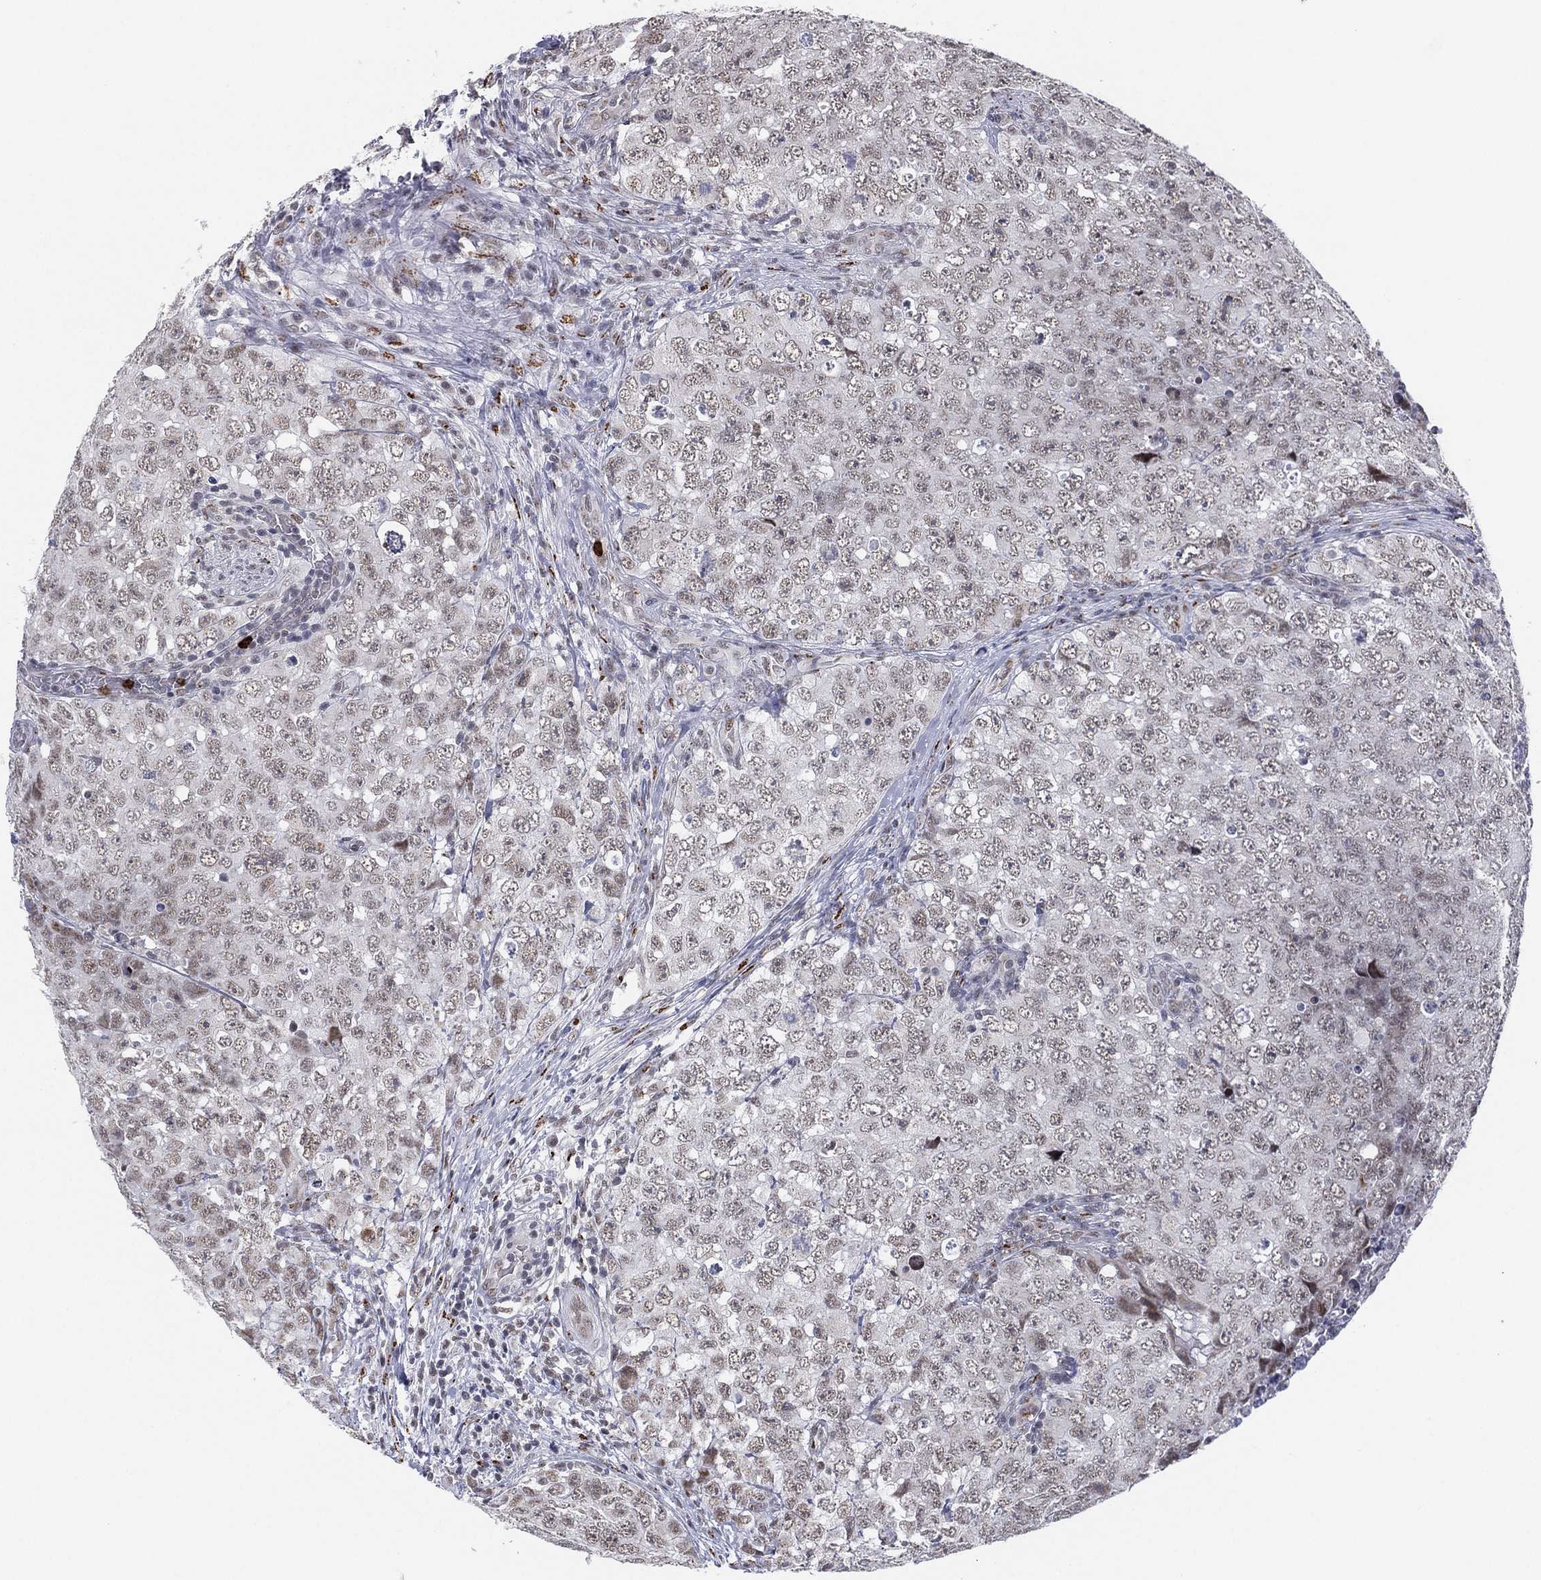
{"staining": {"intensity": "negative", "quantity": "none", "location": "none"}, "tissue": "testis cancer", "cell_type": "Tumor cells", "image_type": "cancer", "snomed": [{"axis": "morphology", "description": "Seminoma, NOS"}, {"axis": "topography", "description": "Testis"}], "caption": "Human testis seminoma stained for a protein using immunohistochemistry exhibits no positivity in tumor cells.", "gene": "CD177", "patient": {"sex": "male", "age": 34}}